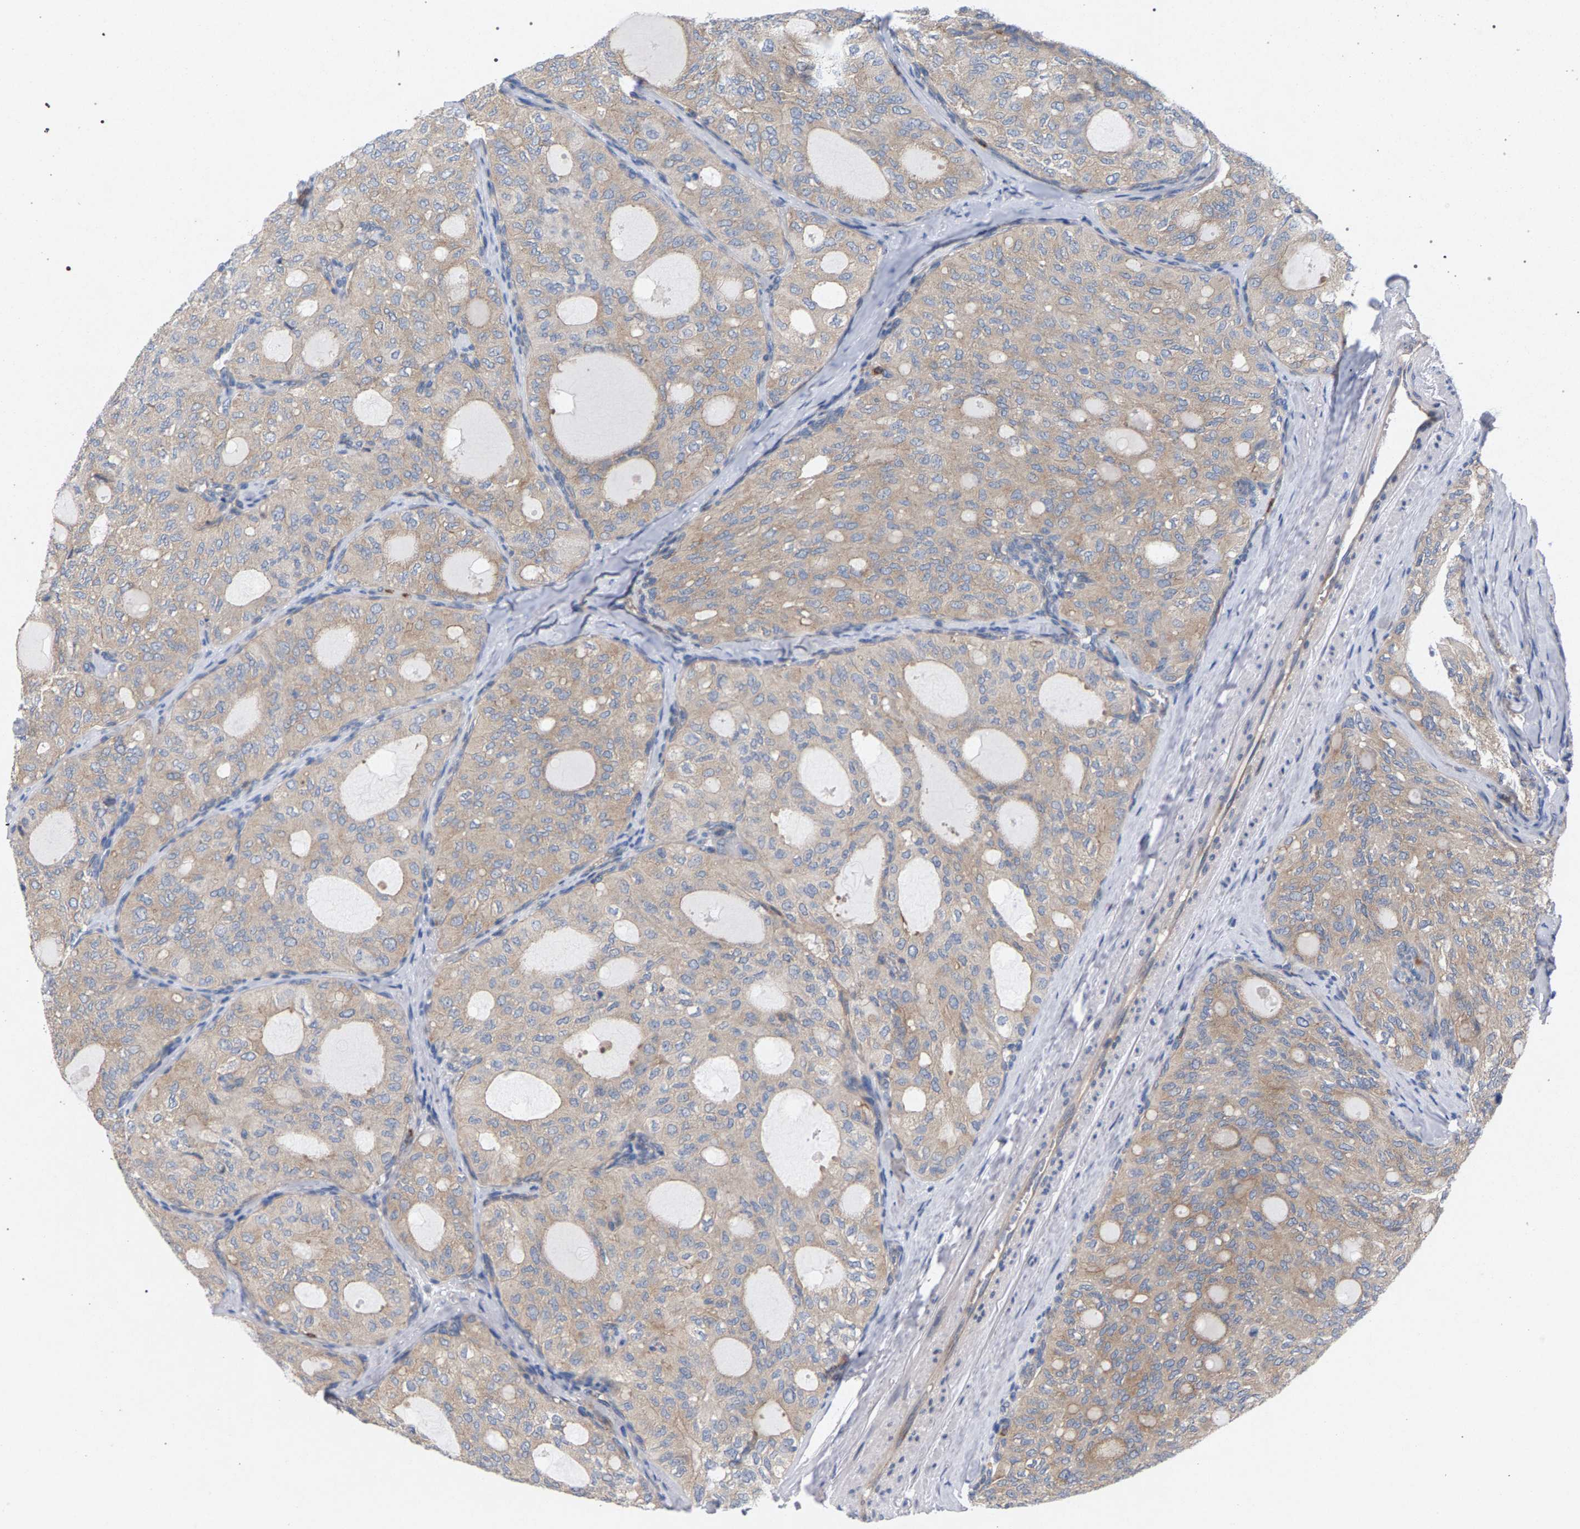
{"staining": {"intensity": "weak", "quantity": ">75%", "location": "cytoplasmic/membranous"}, "tissue": "thyroid cancer", "cell_type": "Tumor cells", "image_type": "cancer", "snomed": [{"axis": "morphology", "description": "Follicular adenoma carcinoma, NOS"}, {"axis": "topography", "description": "Thyroid gland"}], "caption": "IHC (DAB (3,3'-diaminobenzidine)) staining of human thyroid follicular adenoma carcinoma exhibits weak cytoplasmic/membranous protein staining in approximately >75% of tumor cells. (DAB (3,3'-diaminobenzidine) = brown stain, brightfield microscopy at high magnification).", "gene": "MAMDC2", "patient": {"sex": "male", "age": 75}}